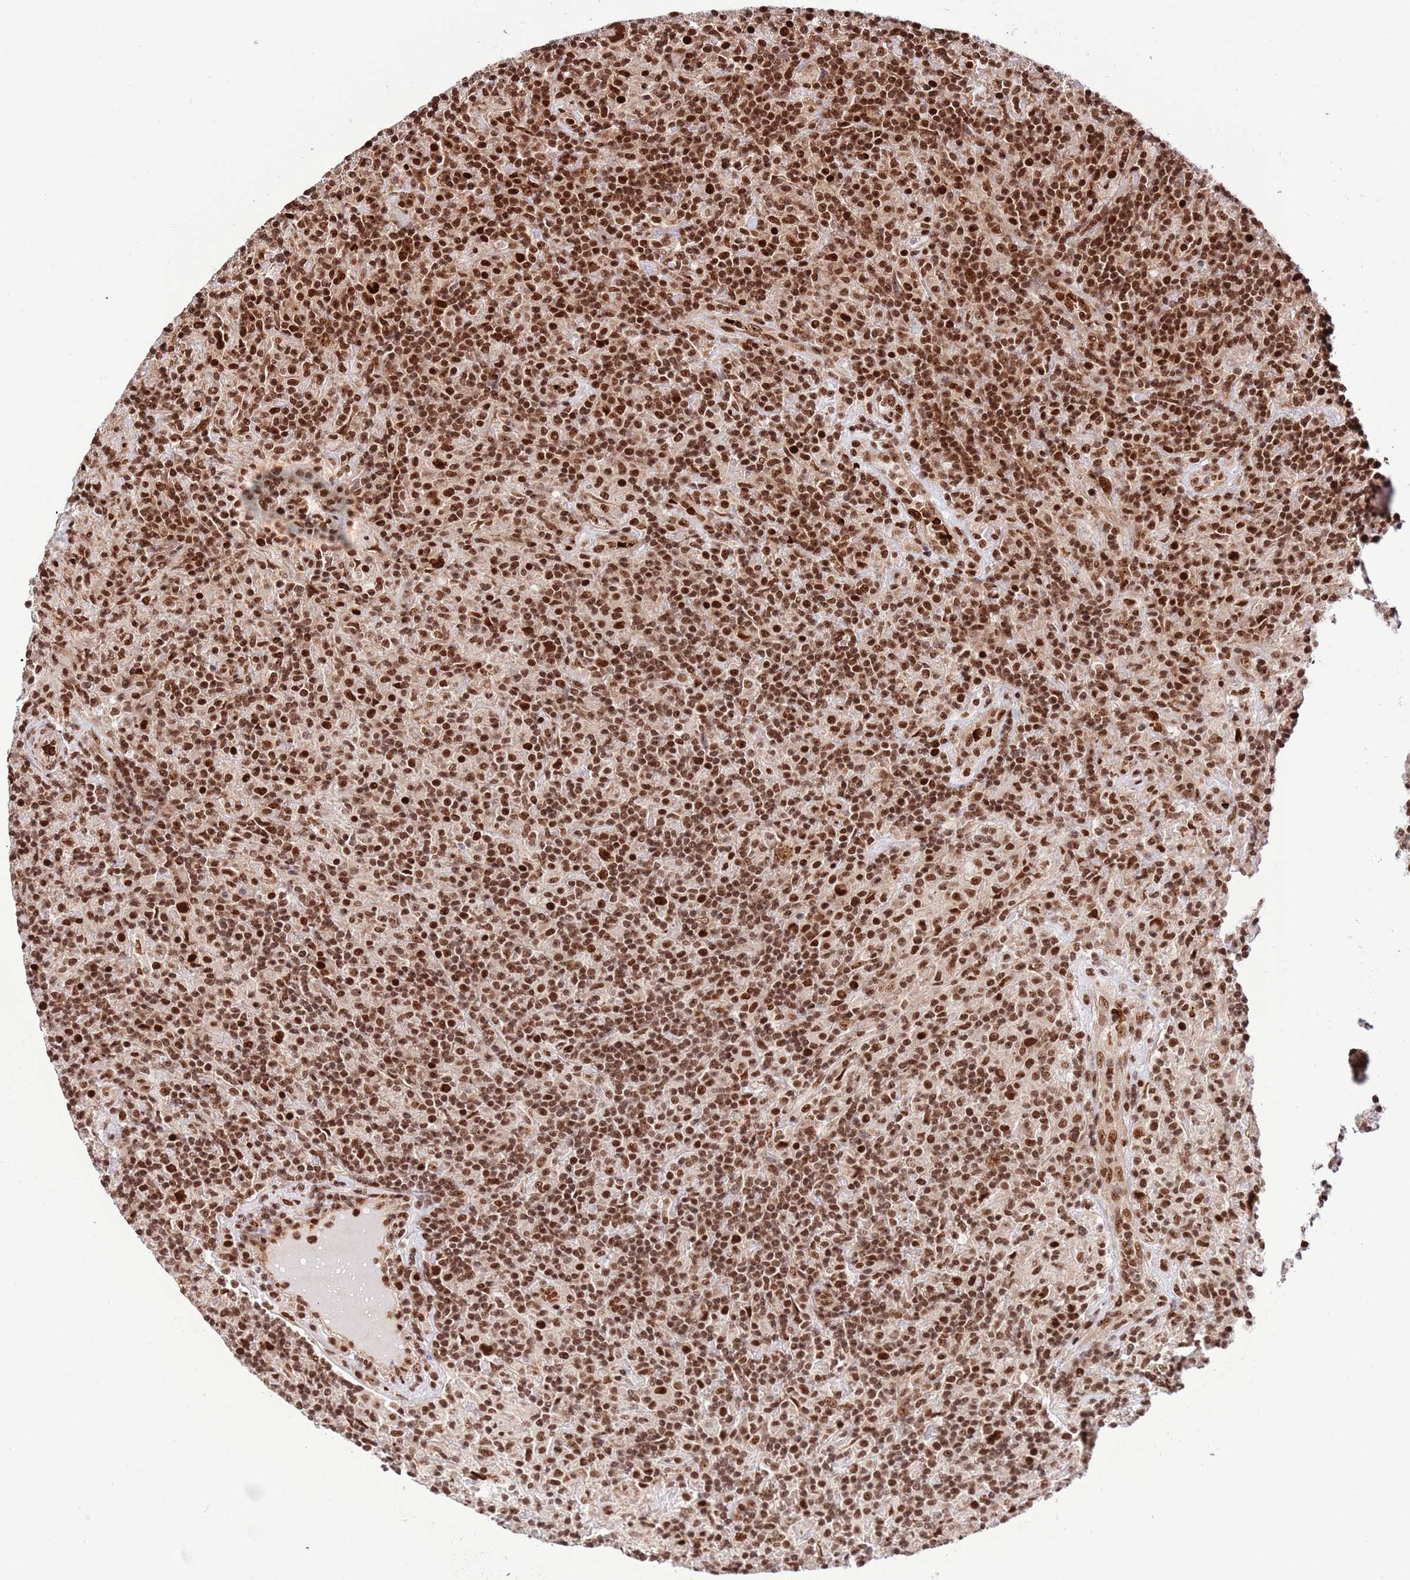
{"staining": {"intensity": "strong", "quantity": ">75%", "location": "nuclear"}, "tissue": "lymphoma", "cell_type": "Tumor cells", "image_type": "cancer", "snomed": [{"axis": "morphology", "description": "Hodgkin's disease, NOS"}, {"axis": "topography", "description": "Lymph node"}], "caption": "Tumor cells show high levels of strong nuclear positivity in about >75% of cells in human Hodgkin's disease.", "gene": "RIF1", "patient": {"sex": "male", "age": 70}}